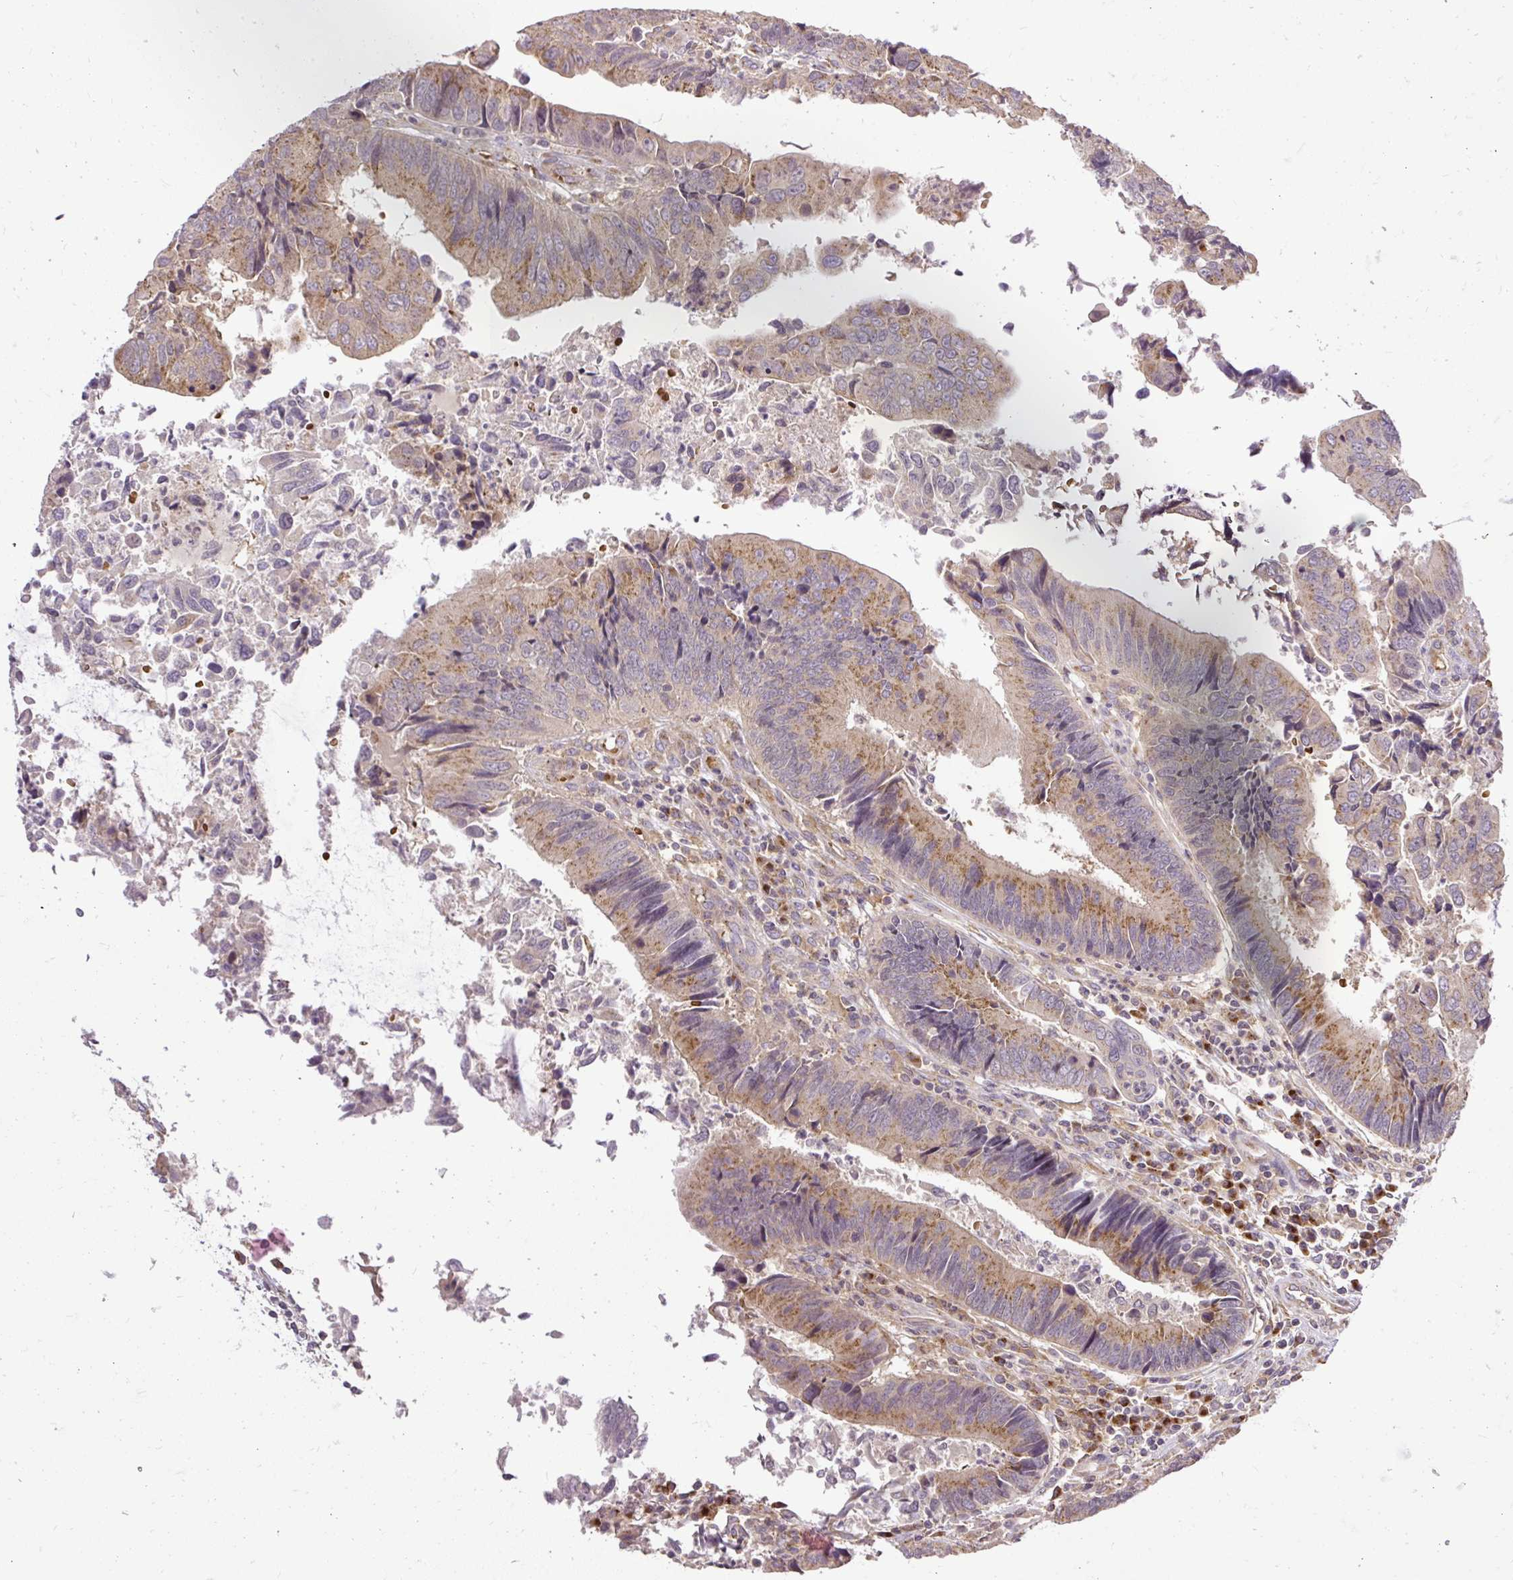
{"staining": {"intensity": "moderate", "quantity": ">75%", "location": "cytoplasmic/membranous"}, "tissue": "colorectal cancer", "cell_type": "Tumor cells", "image_type": "cancer", "snomed": [{"axis": "morphology", "description": "Adenocarcinoma, NOS"}, {"axis": "topography", "description": "Colon"}], "caption": "Human colorectal cancer (adenocarcinoma) stained for a protein (brown) exhibits moderate cytoplasmic/membranous positive expression in about >75% of tumor cells.", "gene": "SMC4", "patient": {"sex": "female", "age": 67}}